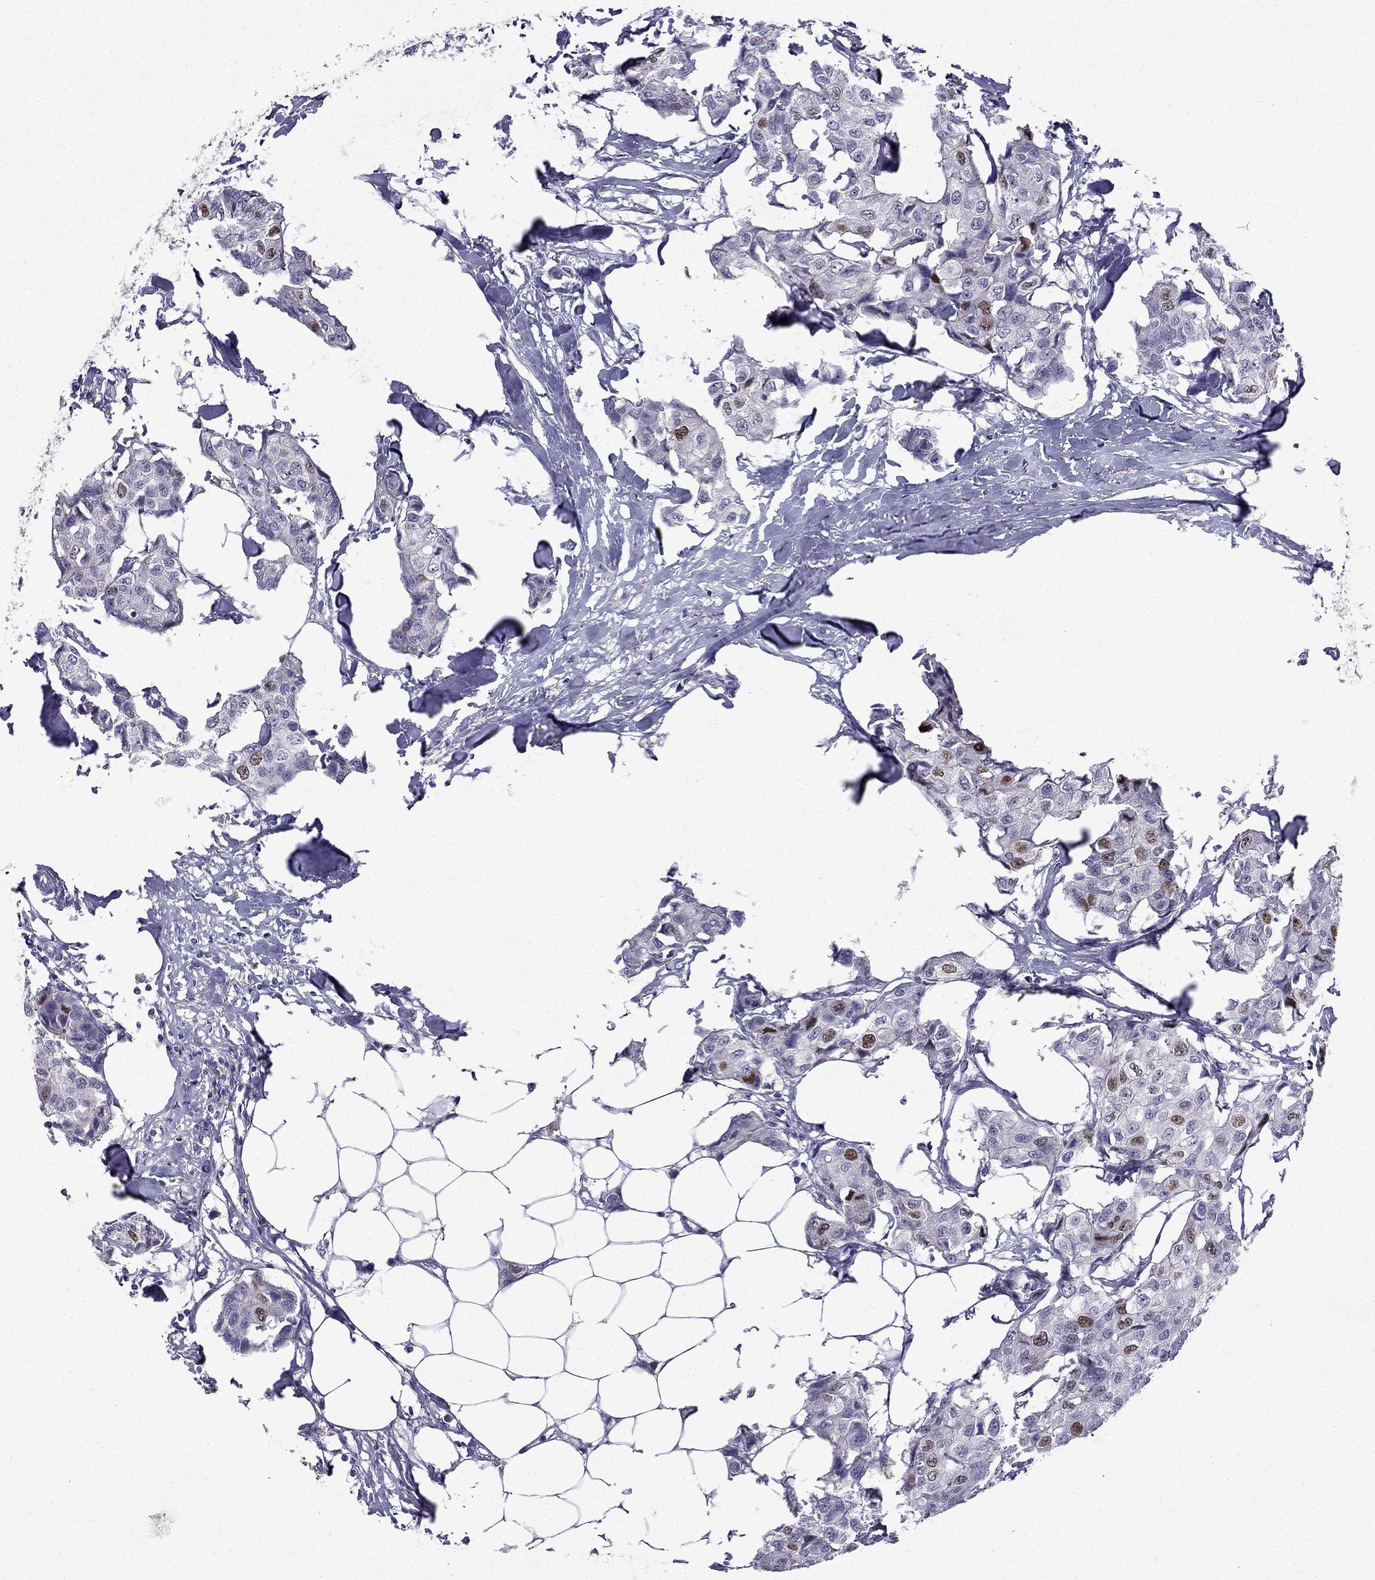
{"staining": {"intensity": "moderate", "quantity": "<25%", "location": "nuclear"}, "tissue": "breast cancer", "cell_type": "Tumor cells", "image_type": "cancer", "snomed": [{"axis": "morphology", "description": "Duct carcinoma"}, {"axis": "topography", "description": "Breast"}], "caption": "This is a micrograph of IHC staining of breast cancer, which shows moderate expression in the nuclear of tumor cells.", "gene": "UHRF1", "patient": {"sex": "female", "age": 80}}